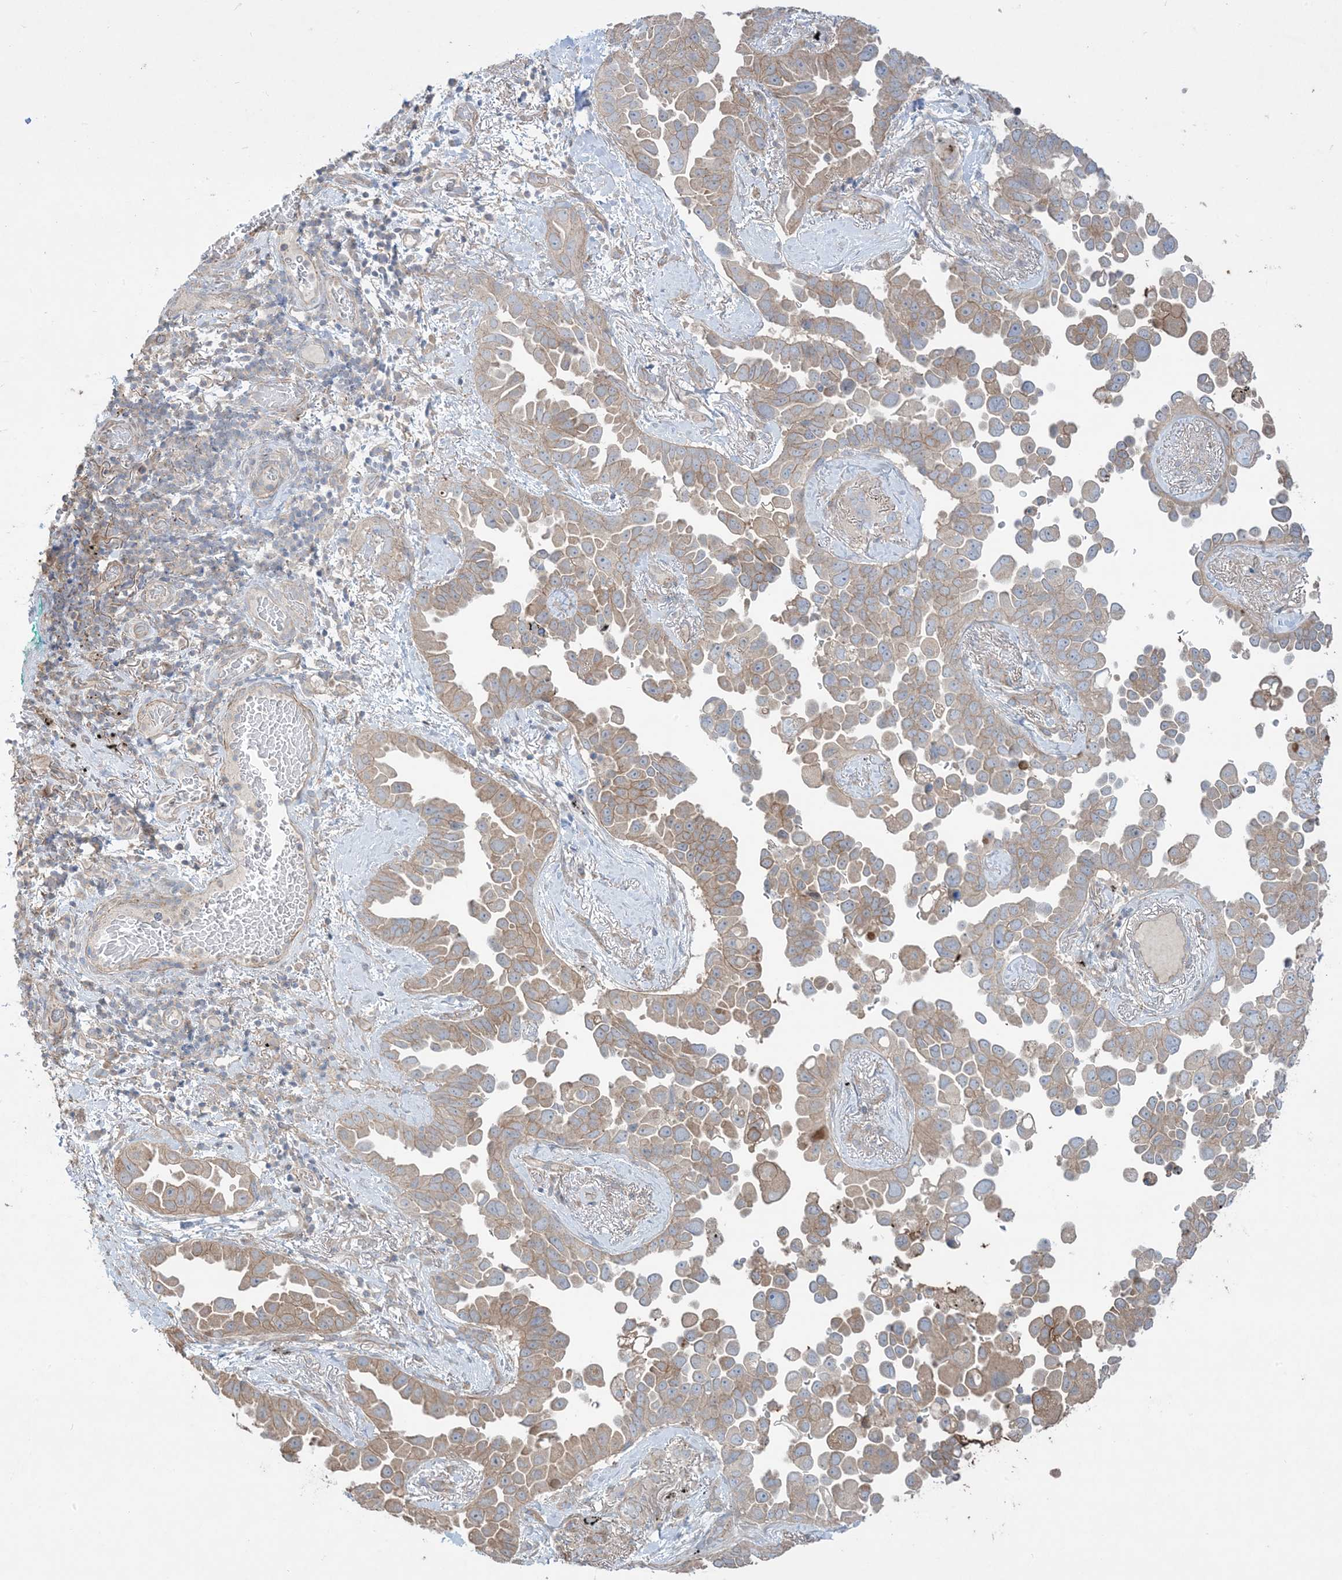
{"staining": {"intensity": "weak", "quantity": ">75%", "location": "cytoplasmic/membranous"}, "tissue": "lung cancer", "cell_type": "Tumor cells", "image_type": "cancer", "snomed": [{"axis": "morphology", "description": "Adenocarcinoma, NOS"}, {"axis": "topography", "description": "Lung"}], "caption": "Immunohistochemistry (IHC) histopathology image of human lung cancer (adenocarcinoma) stained for a protein (brown), which demonstrates low levels of weak cytoplasmic/membranous expression in approximately >75% of tumor cells.", "gene": "CCNY", "patient": {"sex": "female", "age": 67}}